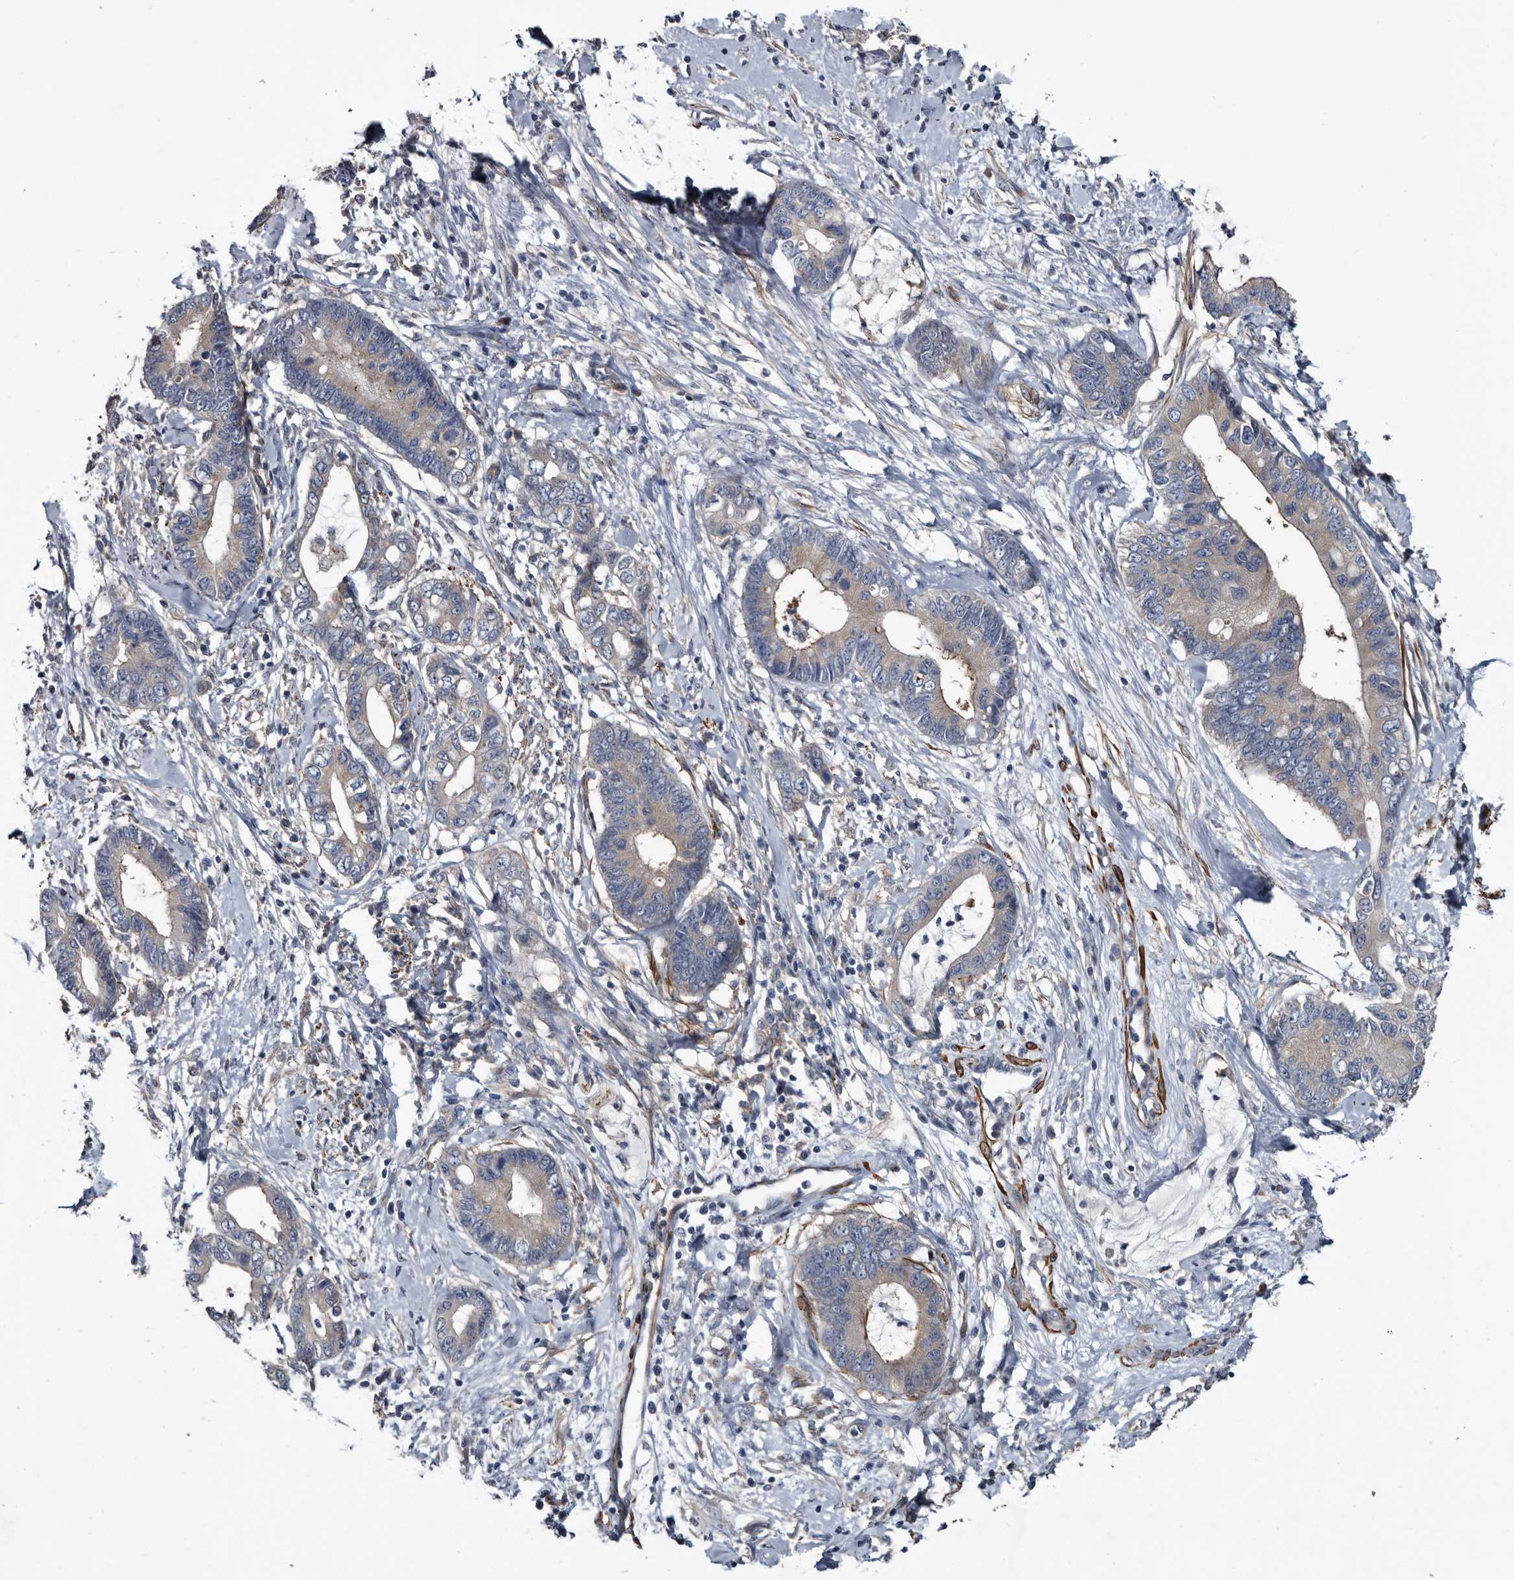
{"staining": {"intensity": "weak", "quantity": "<25%", "location": "cytoplasmic/membranous"}, "tissue": "cervical cancer", "cell_type": "Tumor cells", "image_type": "cancer", "snomed": [{"axis": "morphology", "description": "Adenocarcinoma, NOS"}, {"axis": "topography", "description": "Cervix"}], "caption": "Immunohistochemistry (IHC) photomicrograph of neoplastic tissue: cervical adenocarcinoma stained with DAB (3,3'-diaminobenzidine) shows no significant protein expression in tumor cells.", "gene": "IARS1", "patient": {"sex": "female", "age": 44}}